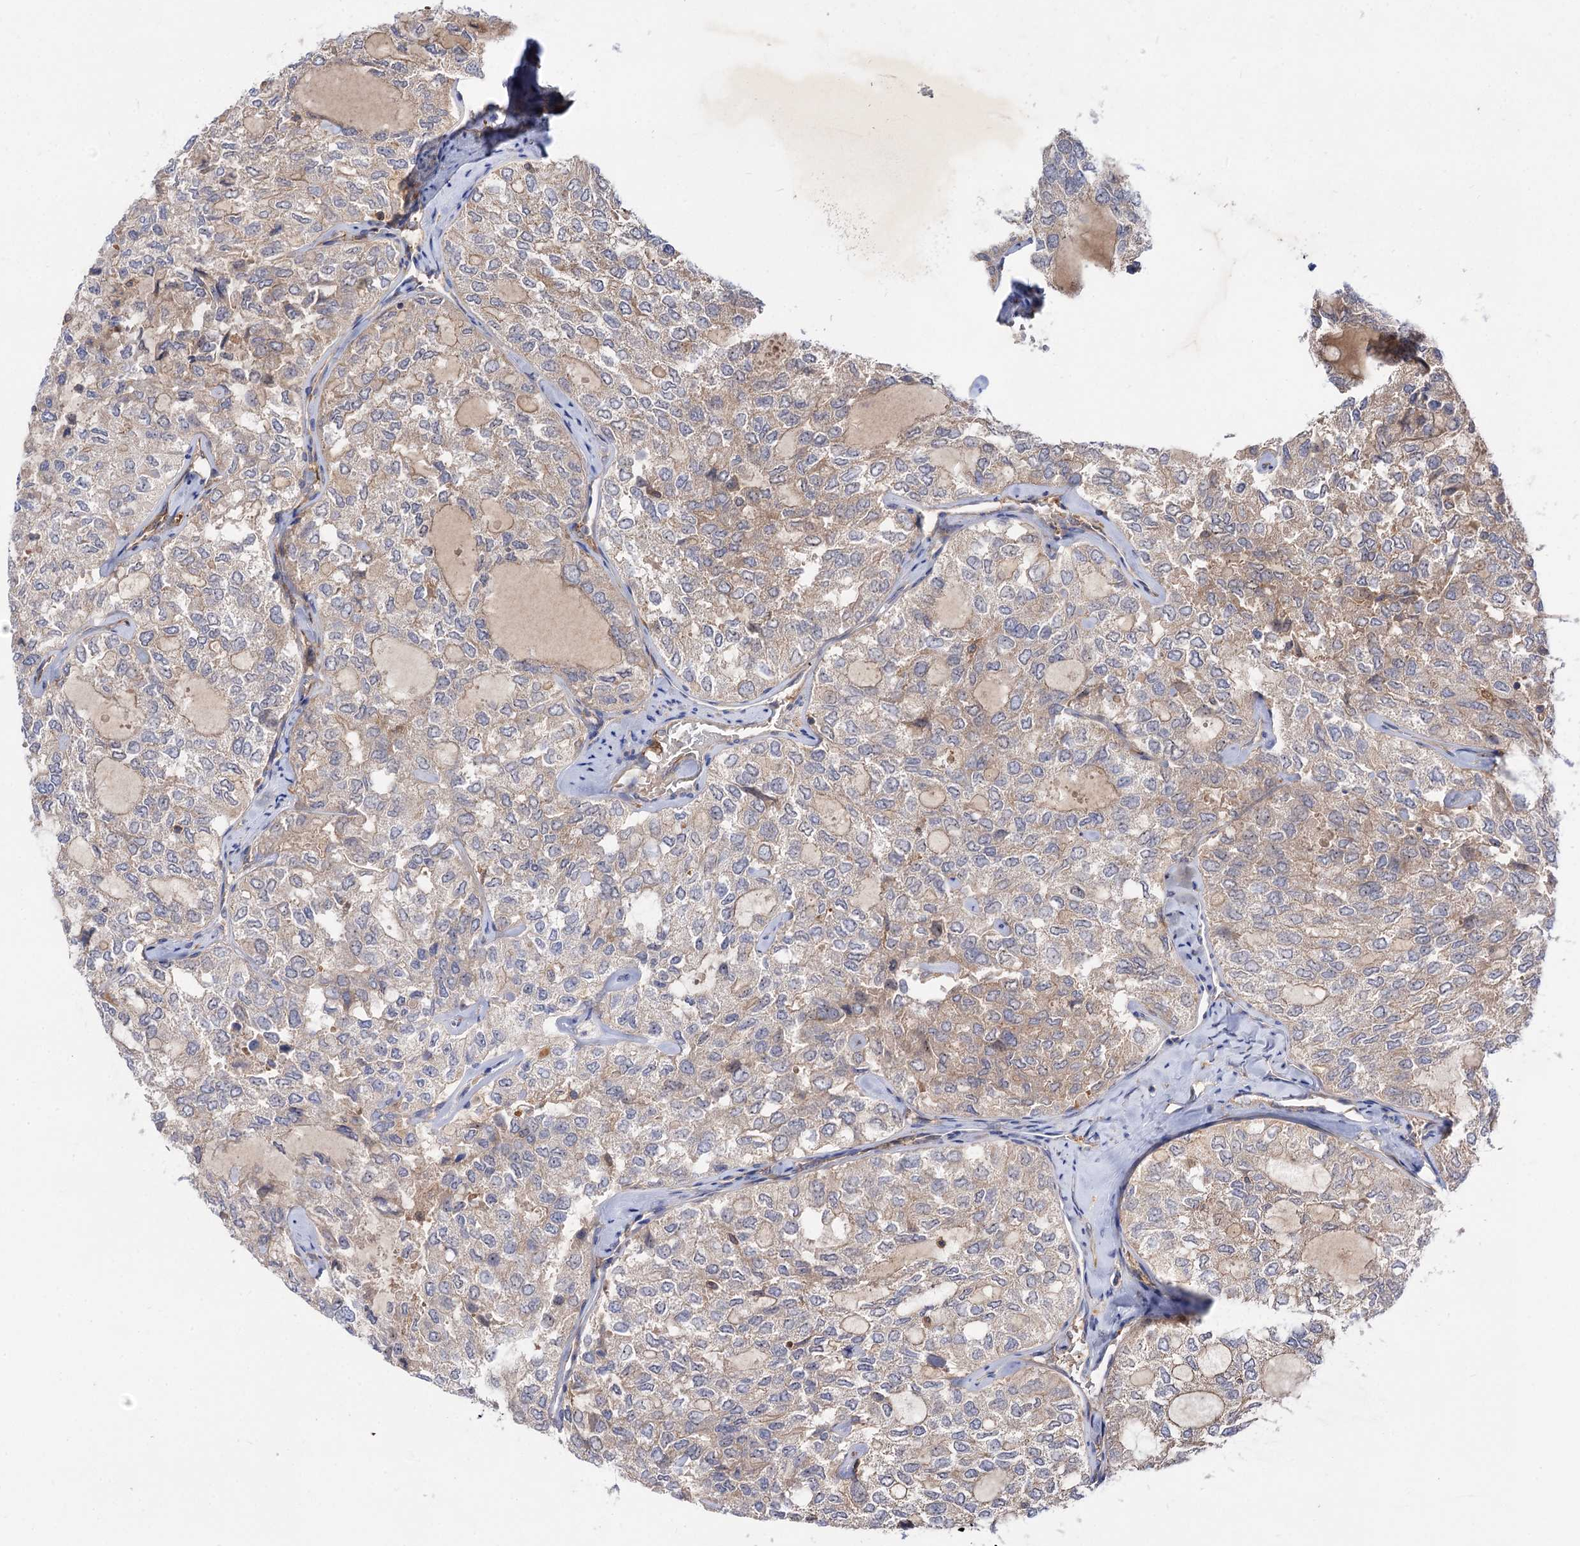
{"staining": {"intensity": "weak", "quantity": "25%-75%", "location": "cytoplasmic/membranous"}, "tissue": "thyroid cancer", "cell_type": "Tumor cells", "image_type": "cancer", "snomed": [{"axis": "morphology", "description": "Follicular adenoma carcinoma, NOS"}, {"axis": "topography", "description": "Thyroid gland"}], "caption": "Protein positivity by immunohistochemistry (IHC) demonstrates weak cytoplasmic/membranous staining in approximately 25%-75% of tumor cells in follicular adenoma carcinoma (thyroid).", "gene": "PATL1", "patient": {"sex": "male", "age": 75}}